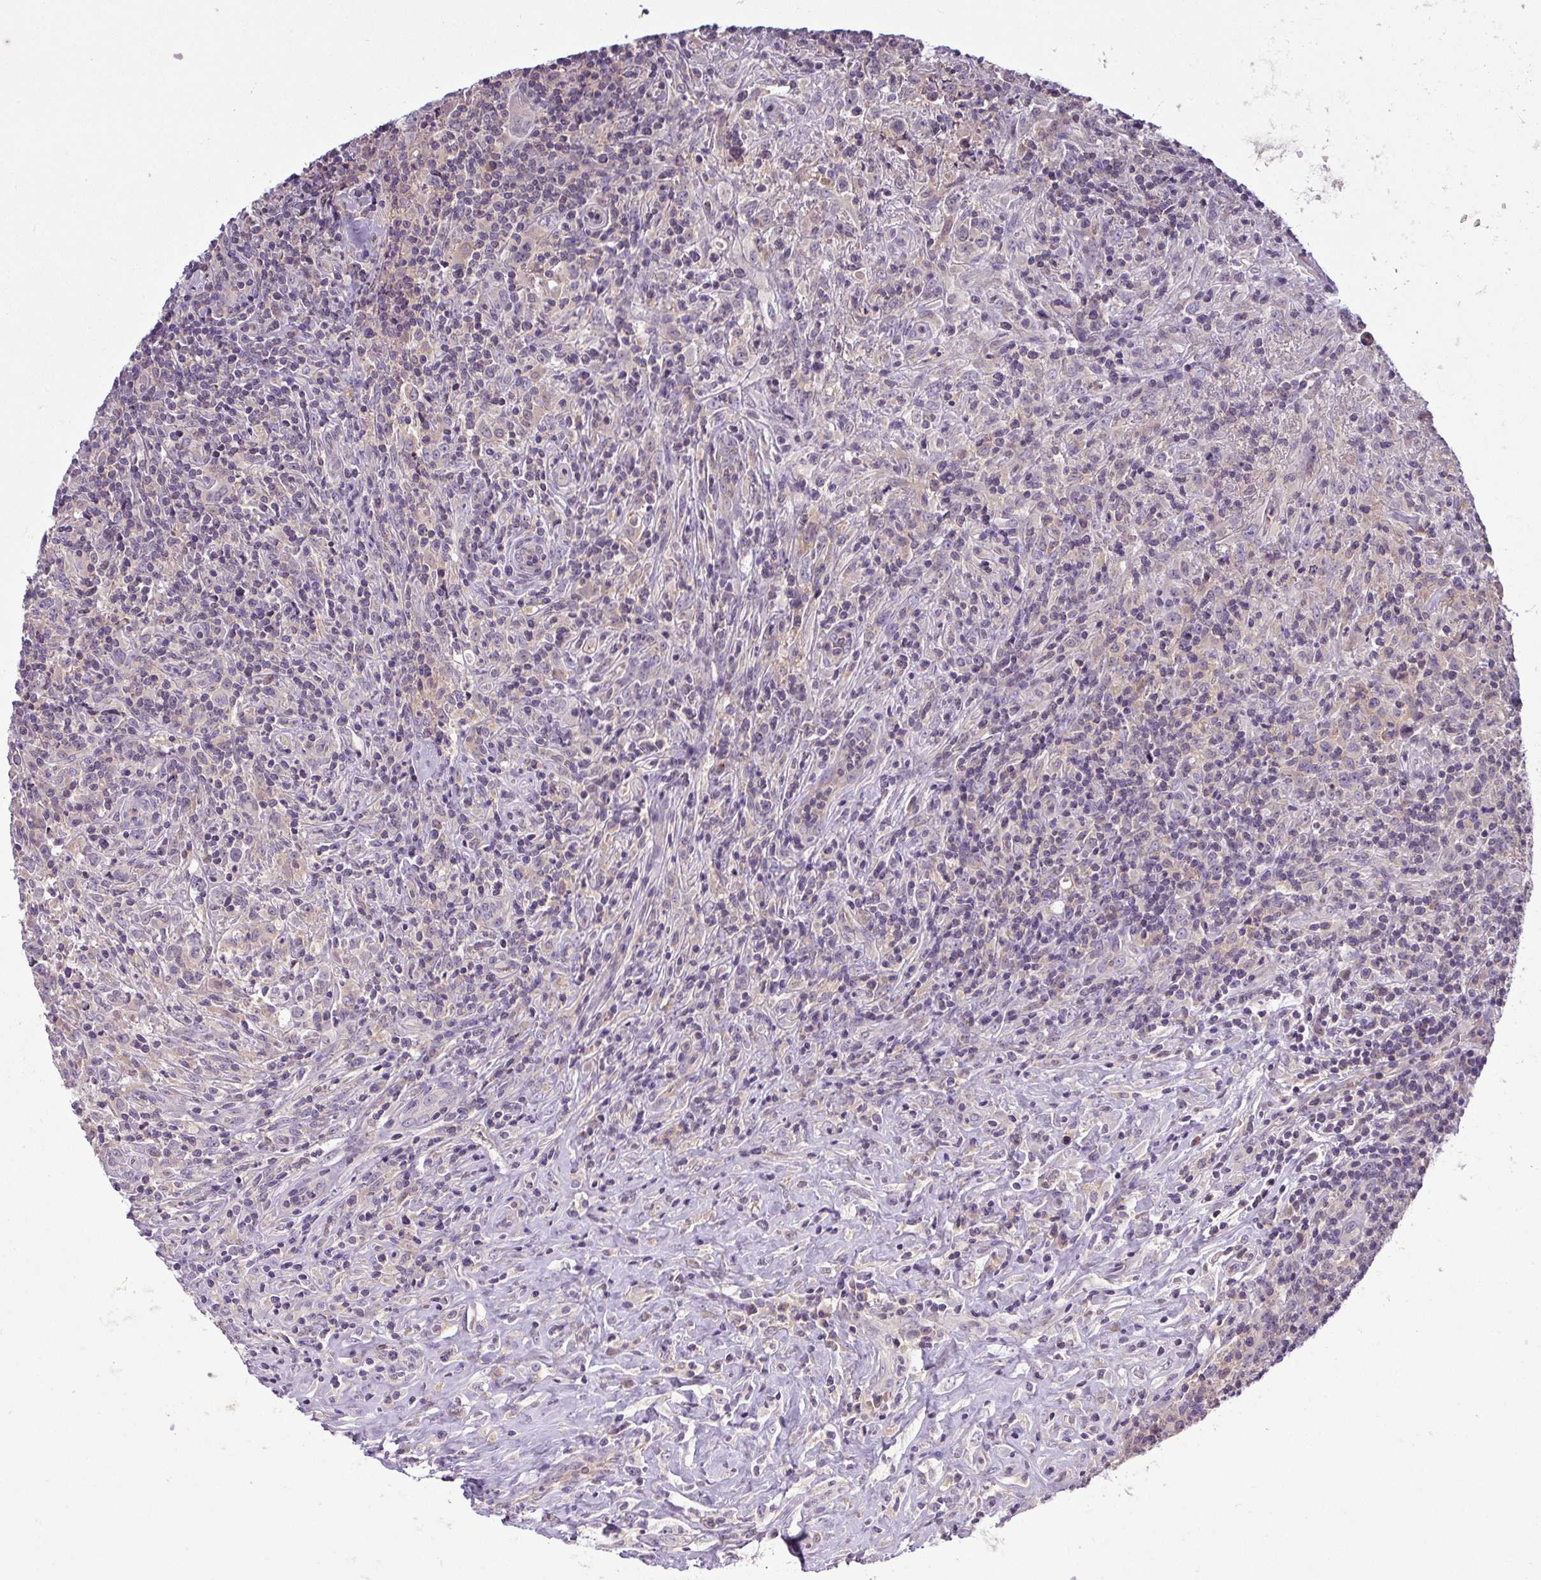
{"staining": {"intensity": "negative", "quantity": "none", "location": "none"}, "tissue": "lymphoma", "cell_type": "Tumor cells", "image_type": "cancer", "snomed": [{"axis": "morphology", "description": "Hodgkin's disease, NOS"}, {"axis": "topography", "description": "Lymph node"}], "caption": "Lymphoma stained for a protein using immunohistochemistry demonstrates no positivity tumor cells.", "gene": "TMEM62", "patient": {"sex": "female", "age": 18}}